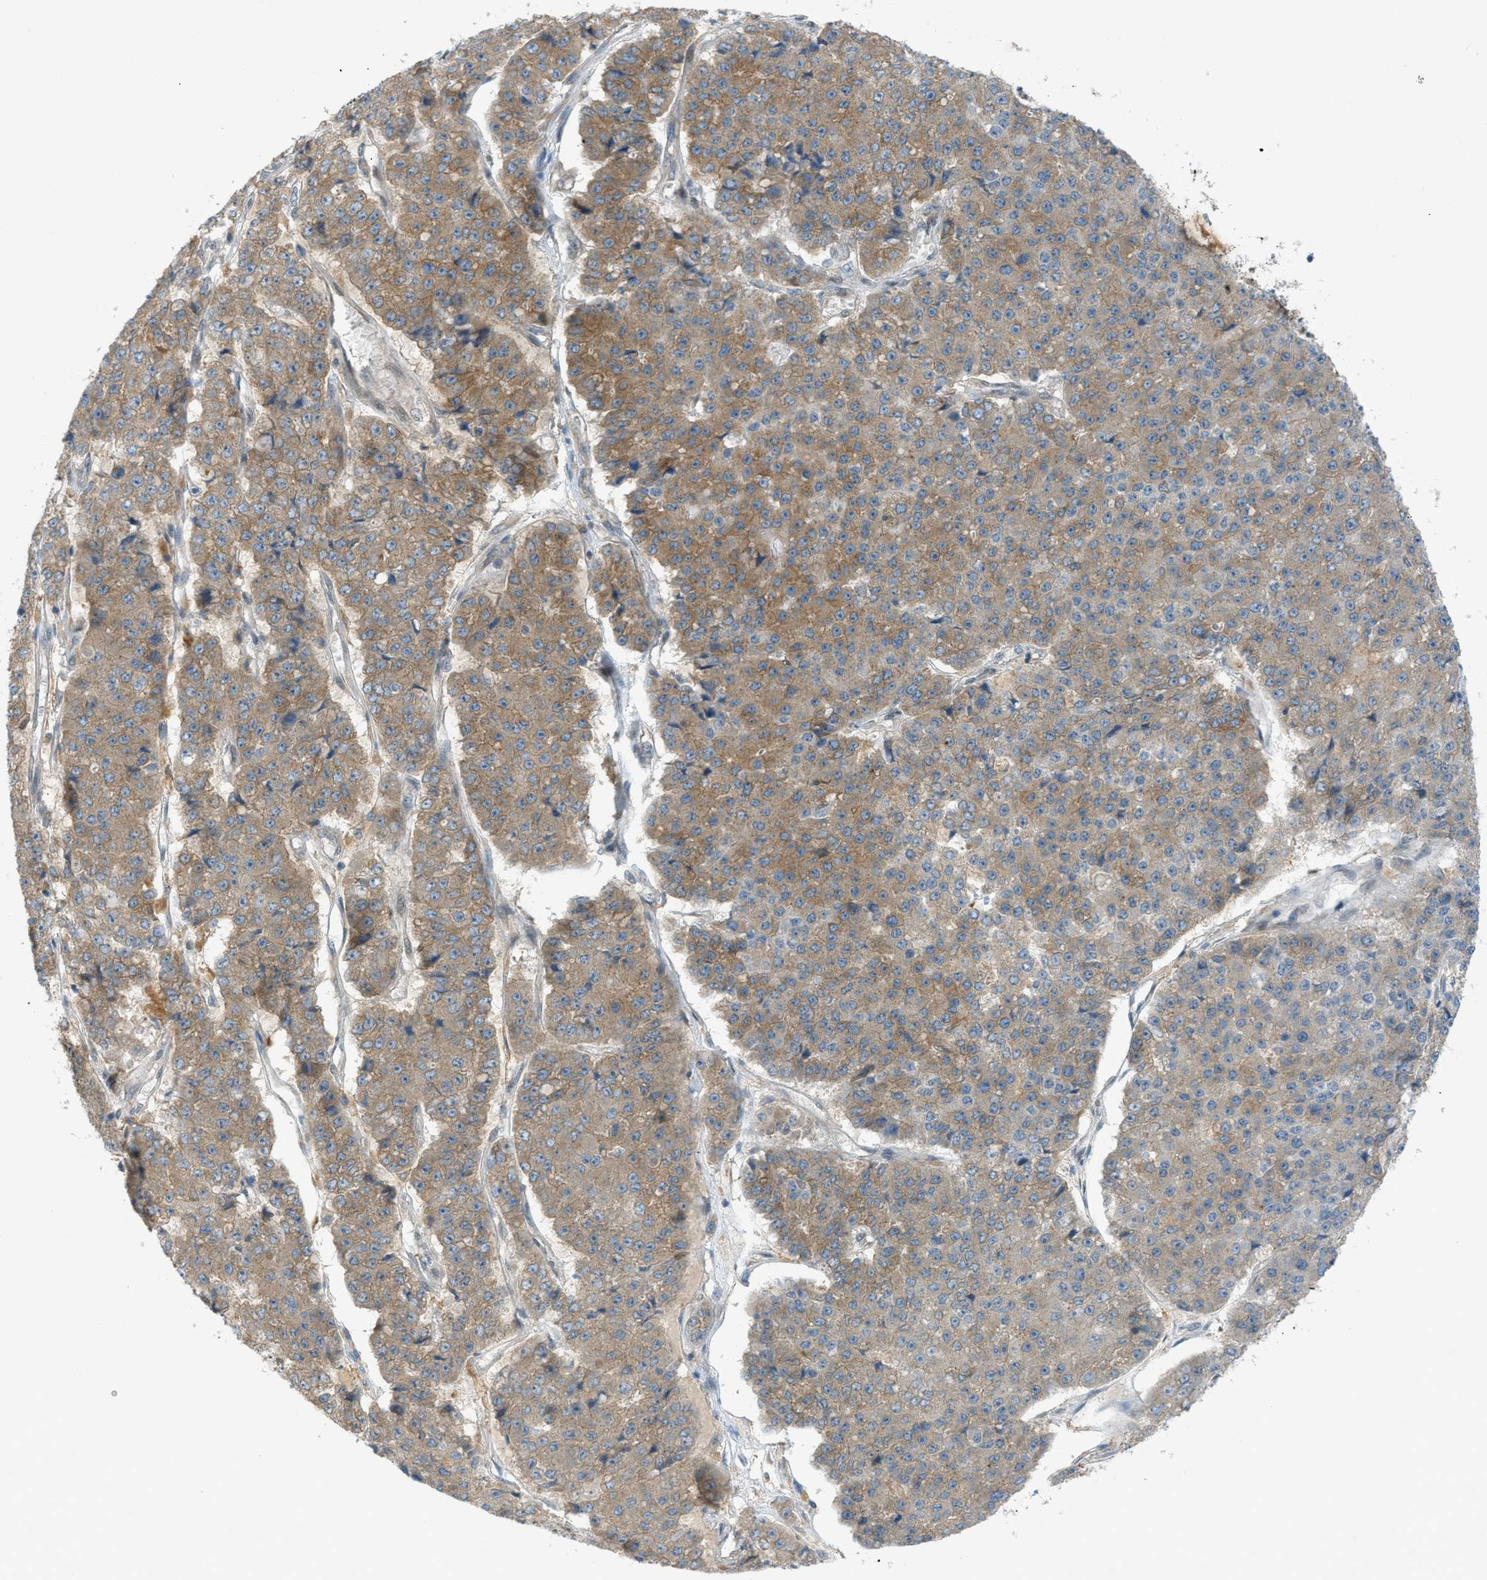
{"staining": {"intensity": "moderate", "quantity": ">75%", "location": "cytoplasmic/membranous"}, "tissue": "pancreatic cancer", "cell_type": "Tumor cells", "image_type": "cancer", "snomed": [{"axis": "morphology", "description": "Adenocarcinoma, NOS"}, {"axis": "topography", "description": "Pancreas"}], "caption": "Protein expression analysis of pancreatic cancer (adenocarcinoma) displays moderate cytoplasmic/membranous expression in about >75% of tumor cells. (IHC, brightfield microscopy, high magnification).", "gene": "DYRK1A", "patient": {"sex": "male", "age": 50}}